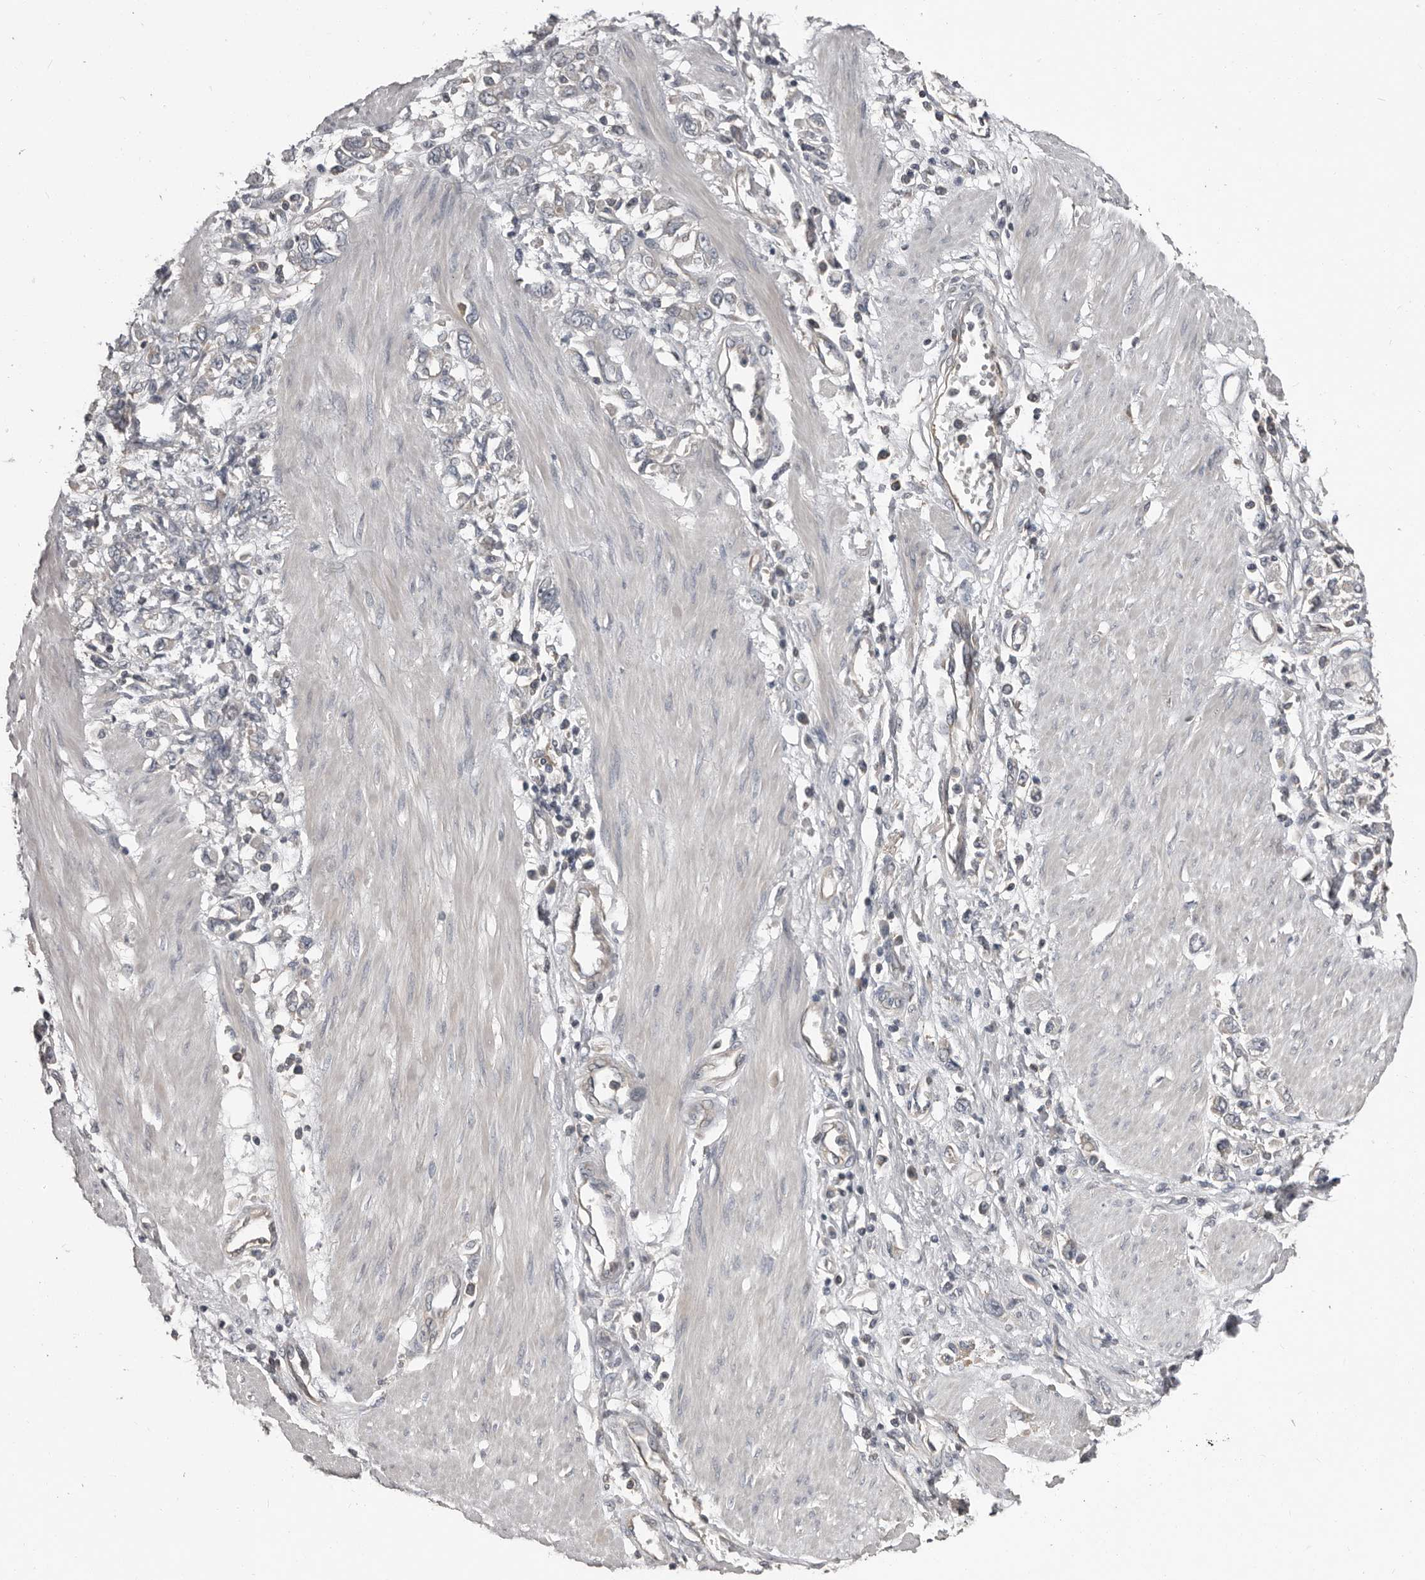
{"staining": {"intensity": "negative", "quantity": "none", "location": "none"}, "tissue": "stomach cancer", "cell_type": "Tumor cells", "image_type": "cancer", "snomed": [{"axis": "morphology", "description": "Adenocarcinoma, NOS"}, {"axis": "topography", "description": "Stomach"}], "caption": "Immunohistochemistry of stomach cancer reveals no expression in tumor cells.", "gene": "CA6", "patient": {"sex": "female", "age": 76}}